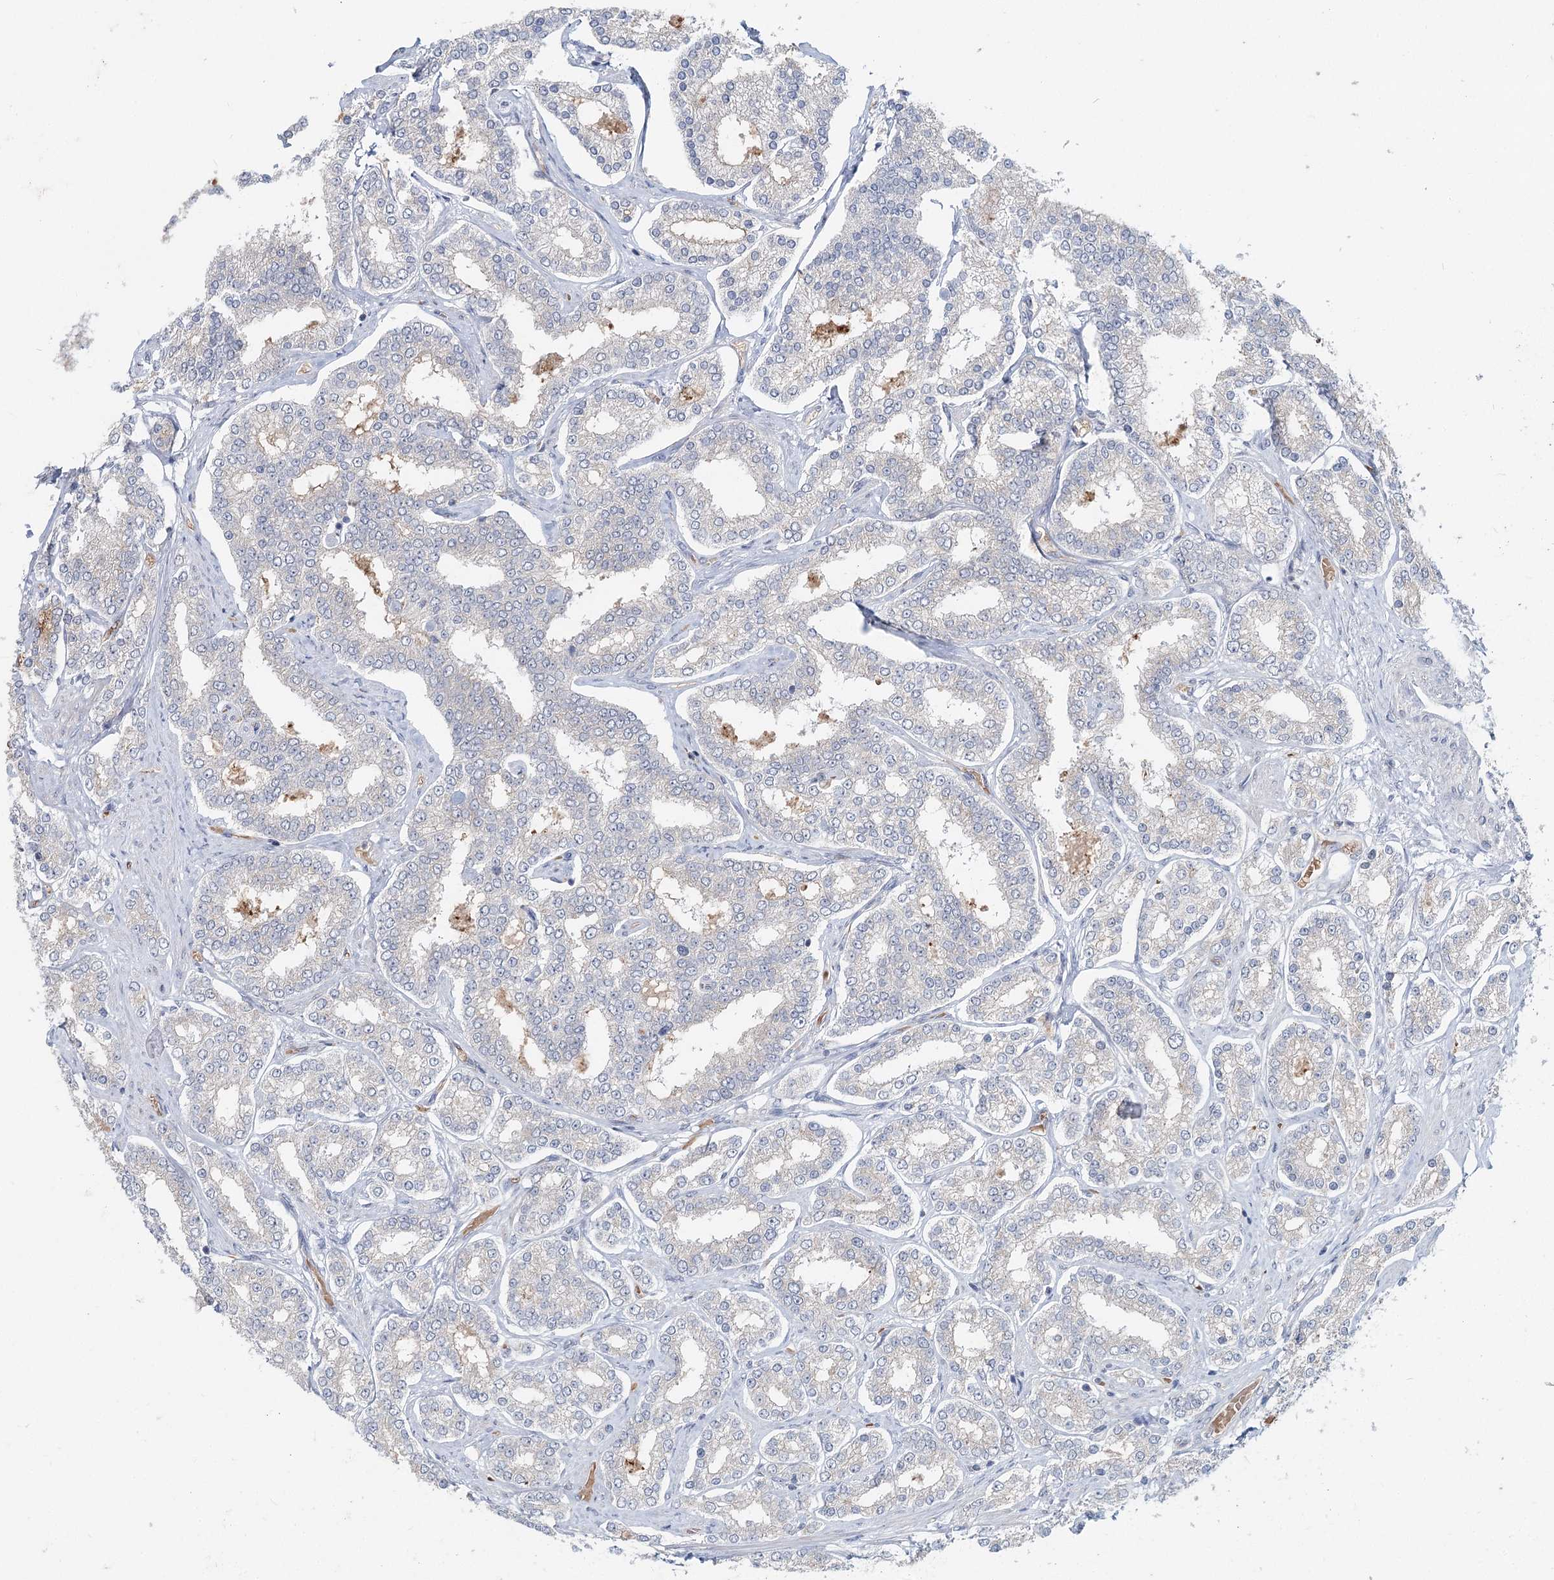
{"staining": {"intensity": "negative", "quantity": "none", "location": "none"}, "tissue": "prostate cancer", "cell_type": "Tumor cells", "image_type": "cancer", "snomed": [{"axis": "morphology", "description": "Normal tissue, NOS"}, {"axis": "morphology", "description": "Adenocarcinoma, High grade"}, {"axis": "topography", "description": "Prostate"}], "caption": "There is no significant expression in tumor cells of prostate cancer (high-grade adenocarcinoma).", "gene": "FBXO7", "patient": {"sex": "male", "age": 83}}